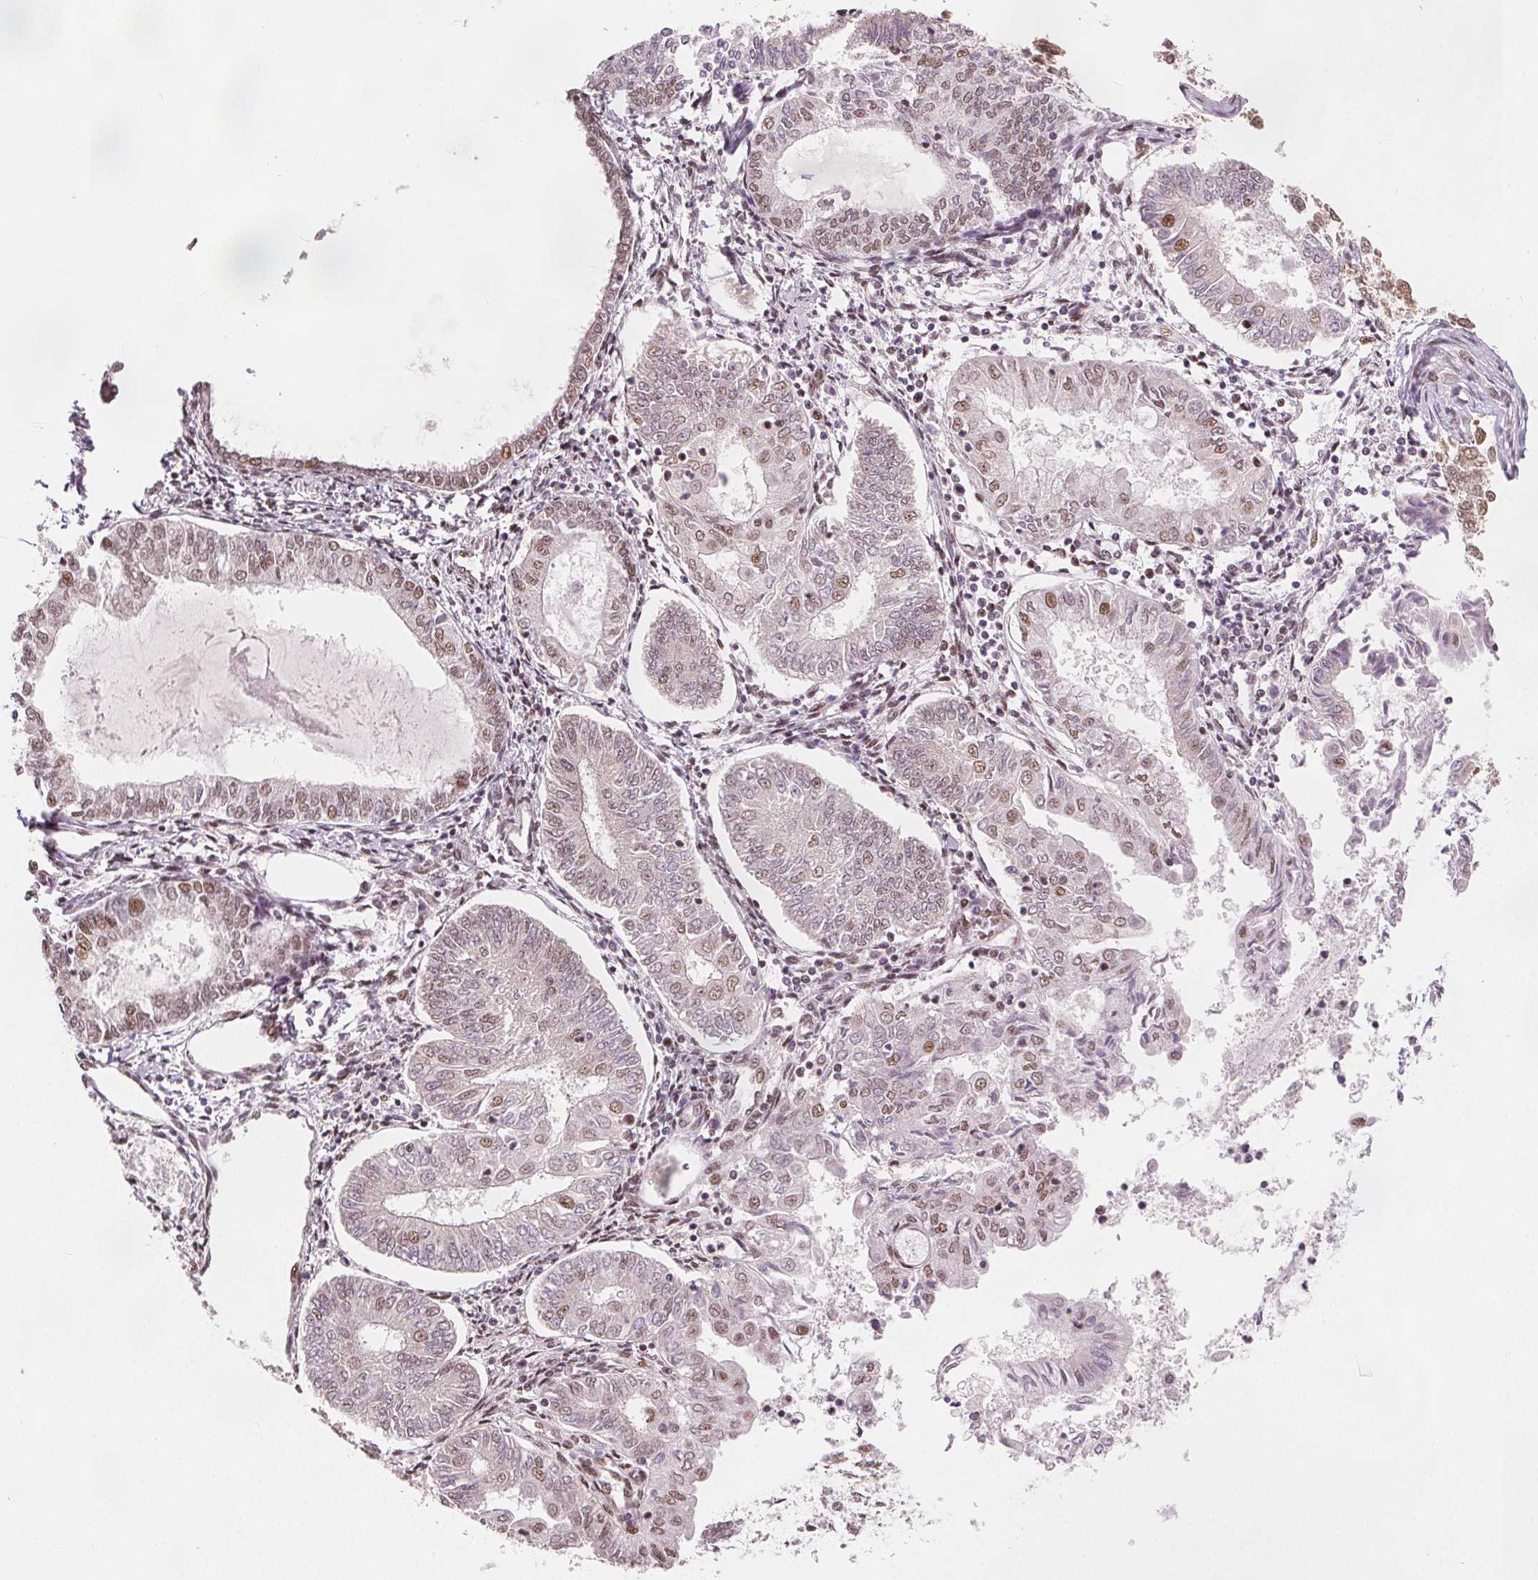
{"staining": {"intensity": "weak", "quantity": "25%-75%", "location": "nuclear"}, "tissue": "endometrial cancer", "cell_type": "Tumor cells", "image_type": "cancer", "snomed": [{"axis": "morphology", "description": "Adenocarcinoma, NOS"}, {"axis": "topography", "description": "Endometrium"}], "caption": "This is a micrograph of immunohistochemistry (IHC) staining of adenocarcinoma (endometrial), which shows weak staining in the nuclear of tumor cells.", "gene": "ZNF703", "patient": {"sex": "female", "age": 68}}